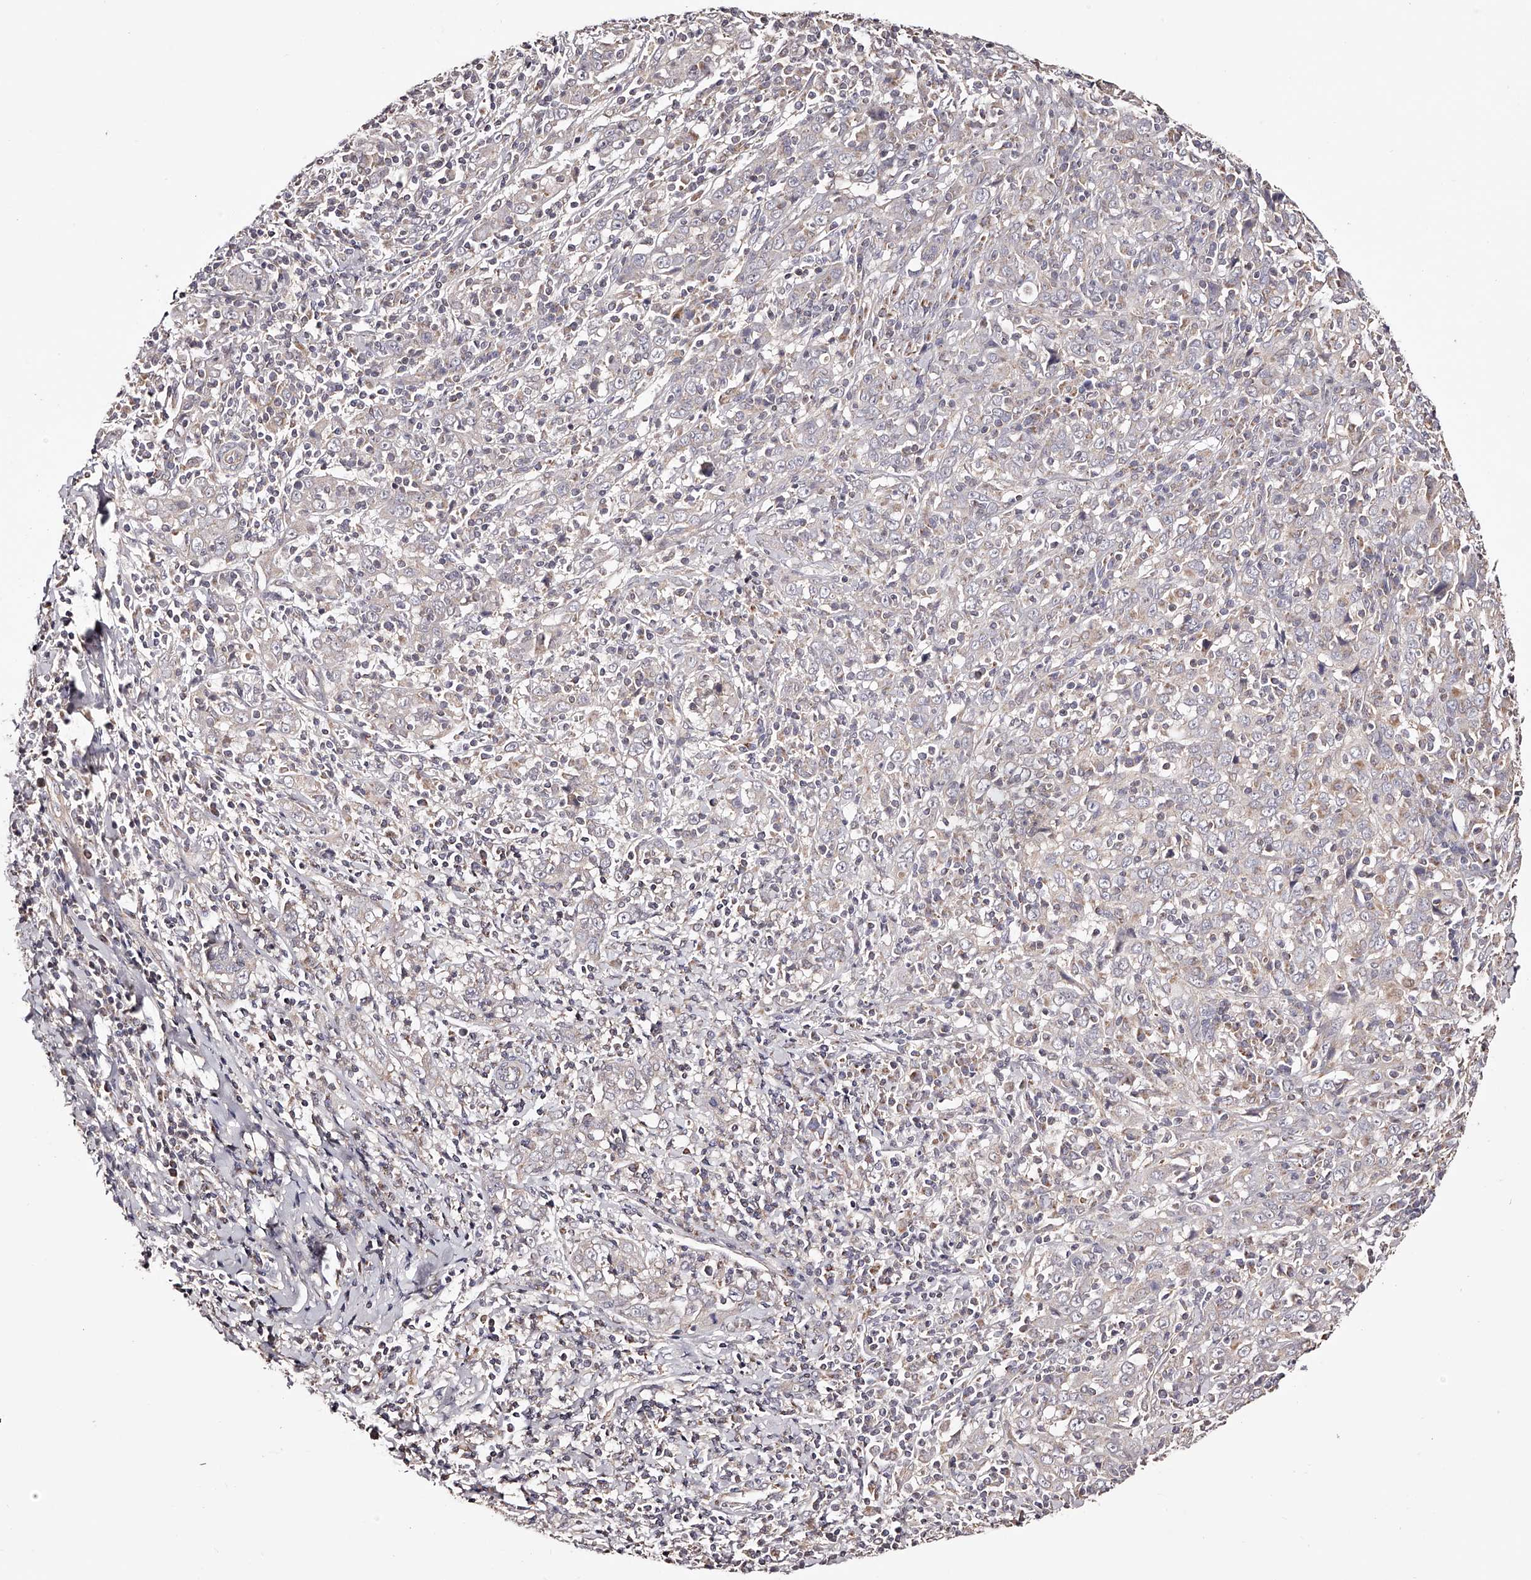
{"staining": {"intensity": "negative", "quantity": "none", "location": "none"}, "tissue": "cervical cancer", "cell_type": "Tumor cells", "image_type": "cancer", "snomed": [{"axis": "morphology", "description": "Squamous cell carcinoma, NOS"}, {"axis": "topography", "description": "Cervix"}], "caption": "DAB immunohistochemical staining of cervical squamous cell carcinoma reveals no significant positivity in tumor cells.", "gene": "USP21", "patient": {"sex": "female", "age": 46}}